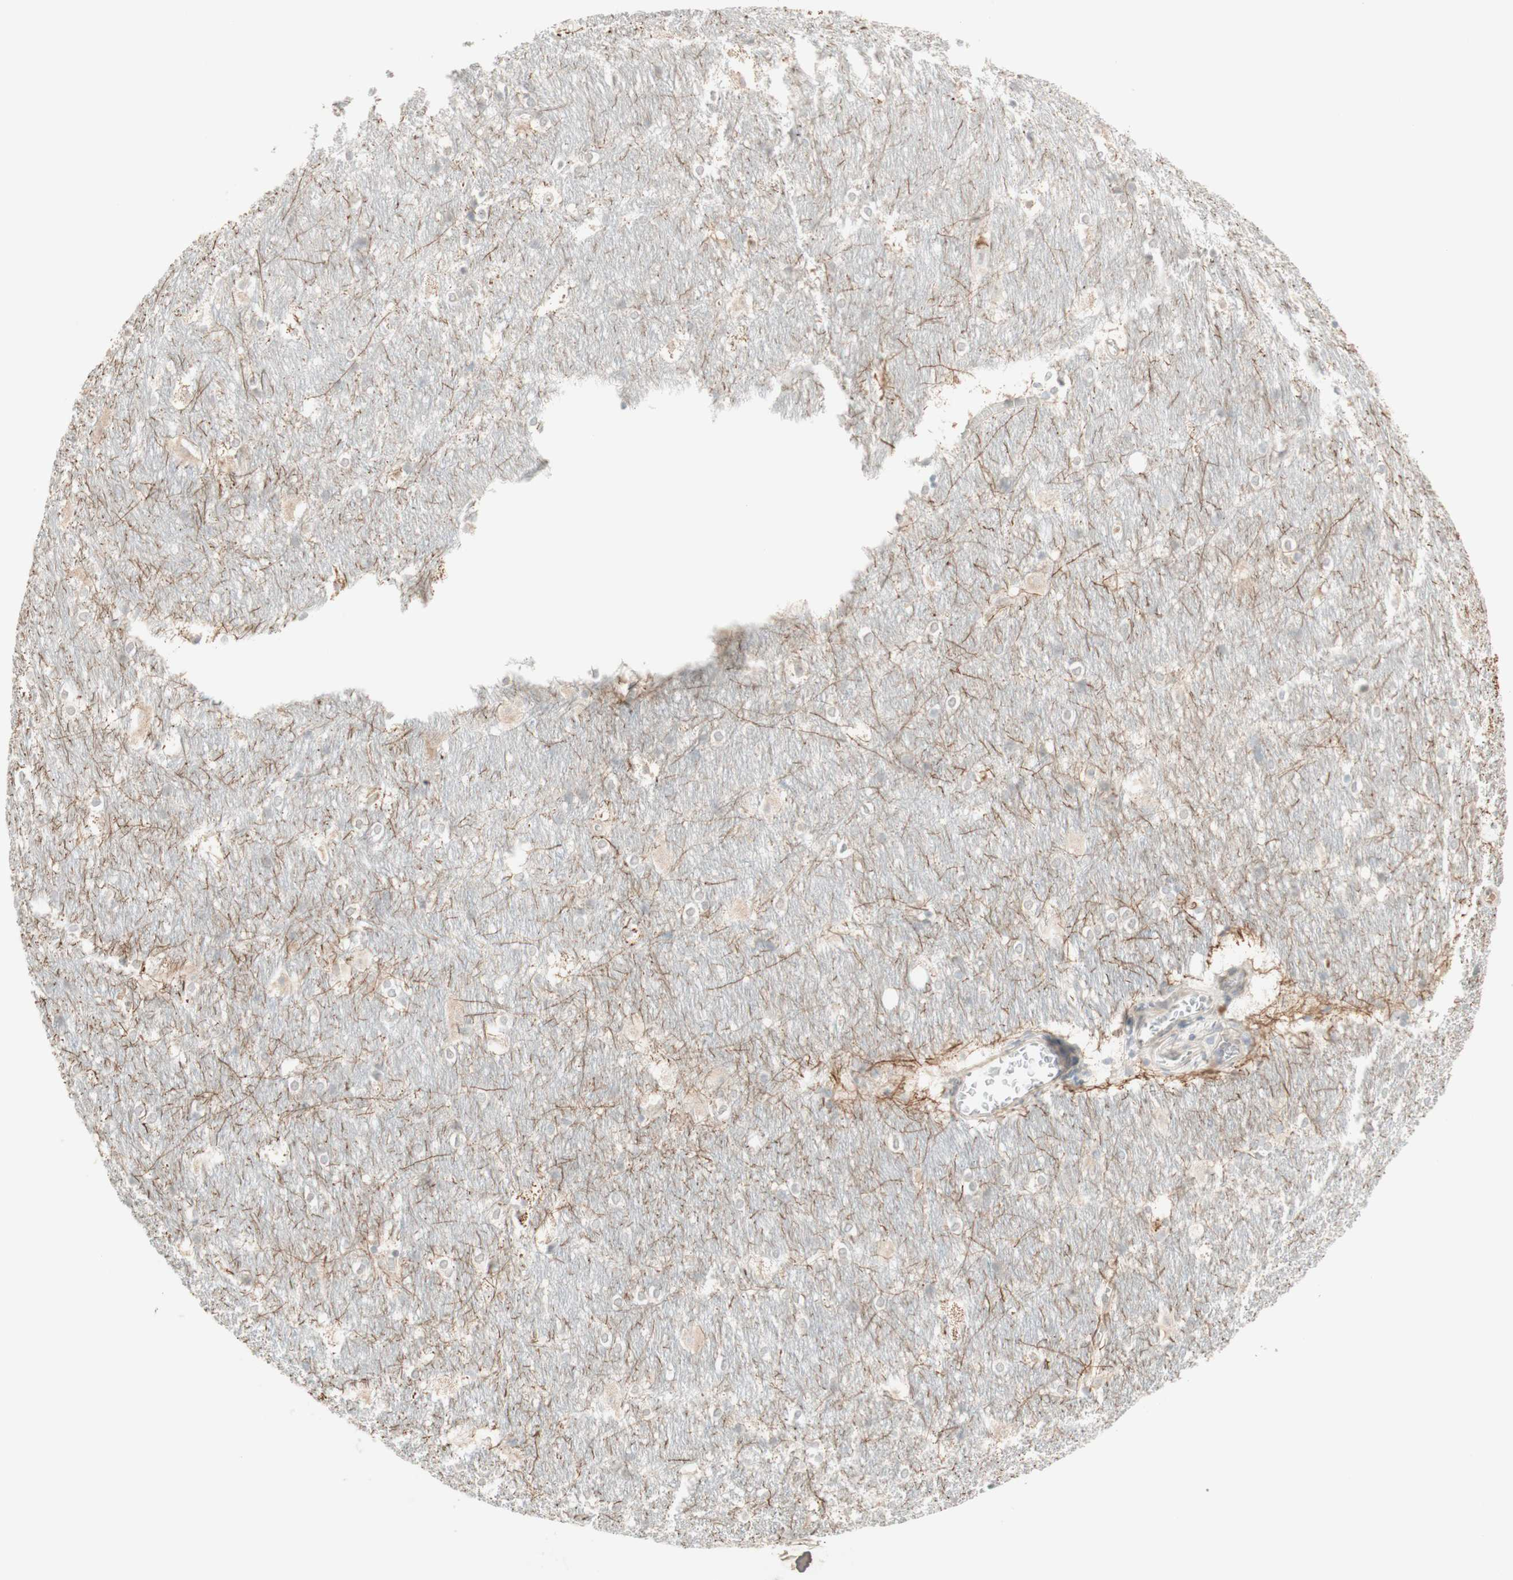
{"staining": {"intensity": "strong", "quantity": "<25%", "location": "cytoplasmic/membranous"}, "tissue": "hippocampus", "cell_type": "Glial cells", "image_type": "normal", "snomed": [{"axis": "morphology", "description": "Normal tissue, NOS"}, {"axis": "topography", "description": "Hippocampus"}], "caption": "Immunohistochemical staining of normal human hippocampus displays <25% levels of strong cytoplasmic/membranous protein expression in approximately <25% of glial cells. (Brightfield microscopy of DAB IHC at high magnification).", "gene": "PLCD4", "patient": {"sex": "female", "age": 19}}